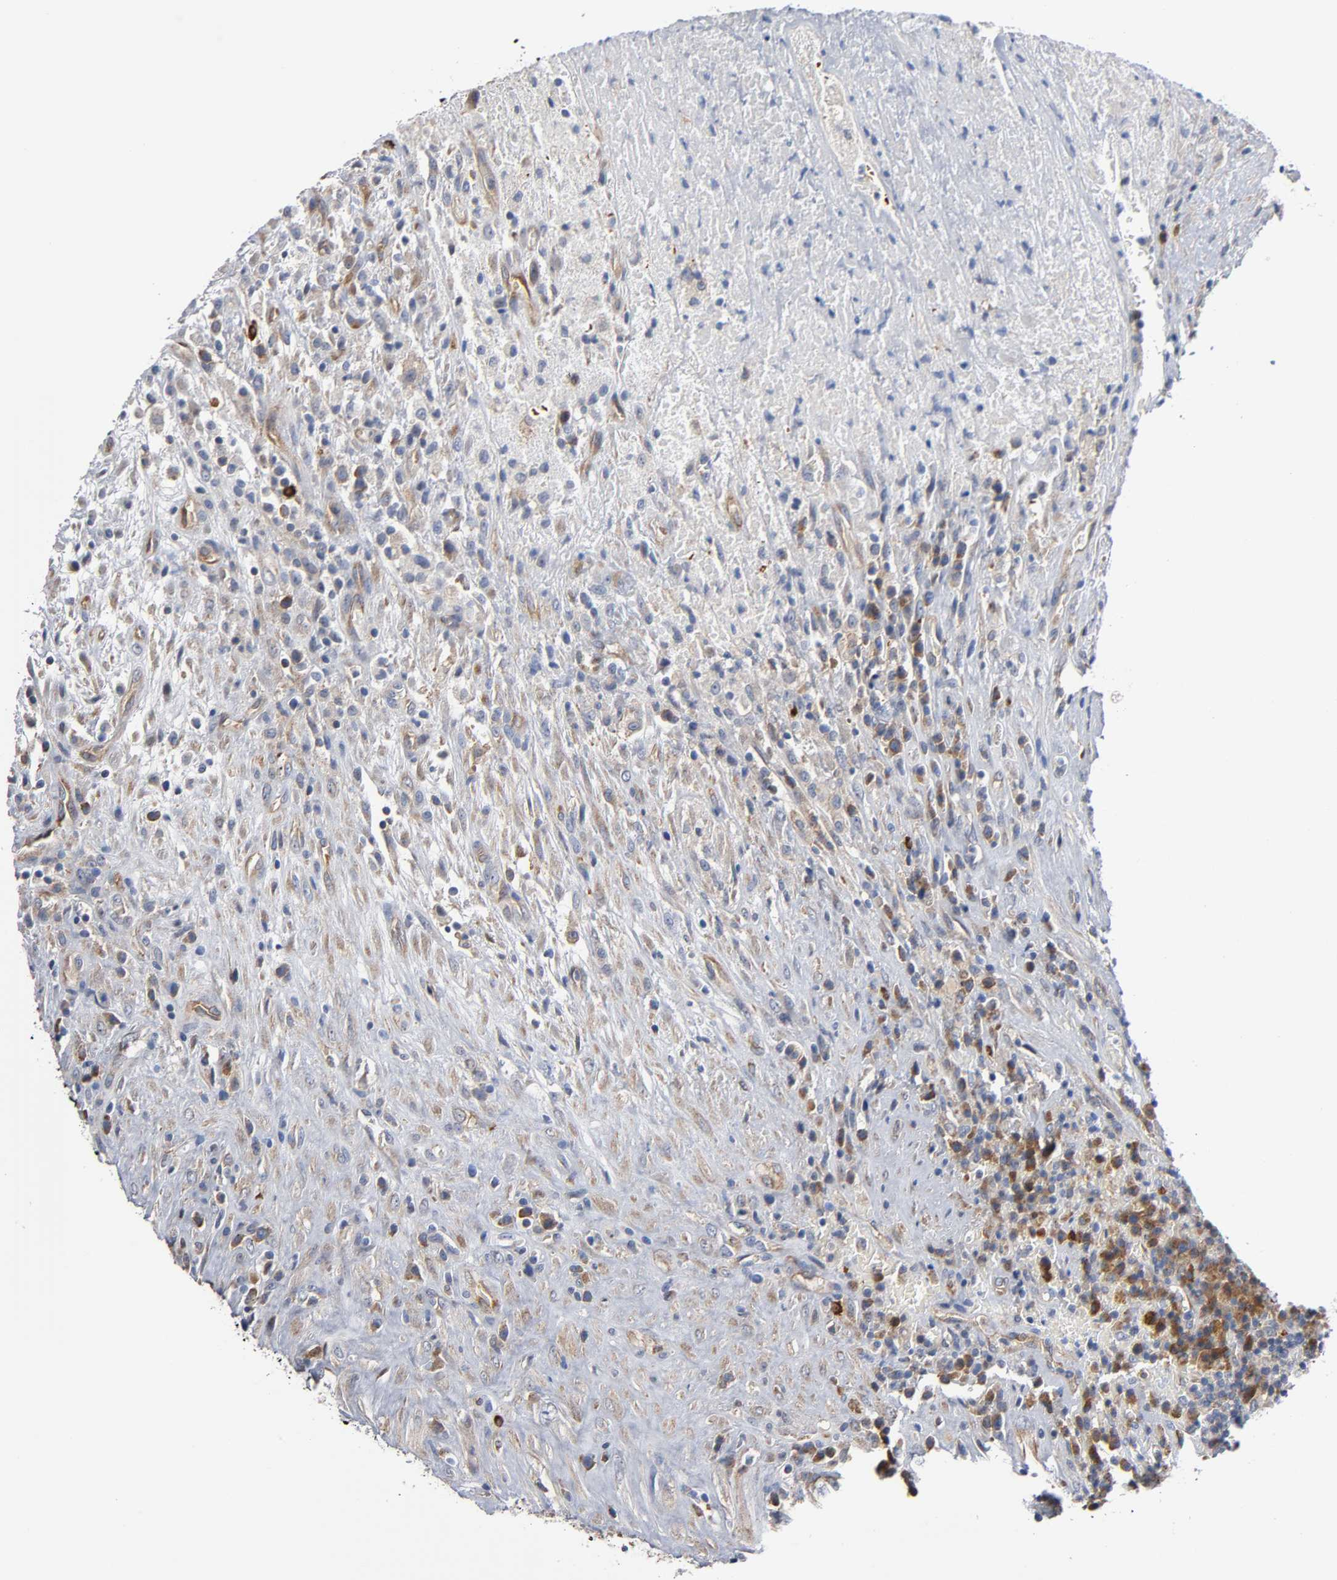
{"staining": {"intensity": "moderate", "quantity": ">75%", "location": "cytoplasmic/membranous"}, "tissue": "testis cancer", "cell_type": "Tumor cells", "image_type": "cancer", "snomed": [{"axis": "morphology", "description": "Necrosis, NOS"}, {"axis": "morphology", "description": "Carcinoma, Embryonal, NOS"}, {"axis": "topography", "description": "Testis"}], "caption": "Tumor cells reveal moderate cytoplasmic/membranous positivity in about >75% of cells in testis embryonal carcinoma.", "gene": "CD2AP", "patient": {"sex": "male", "age": 19}}